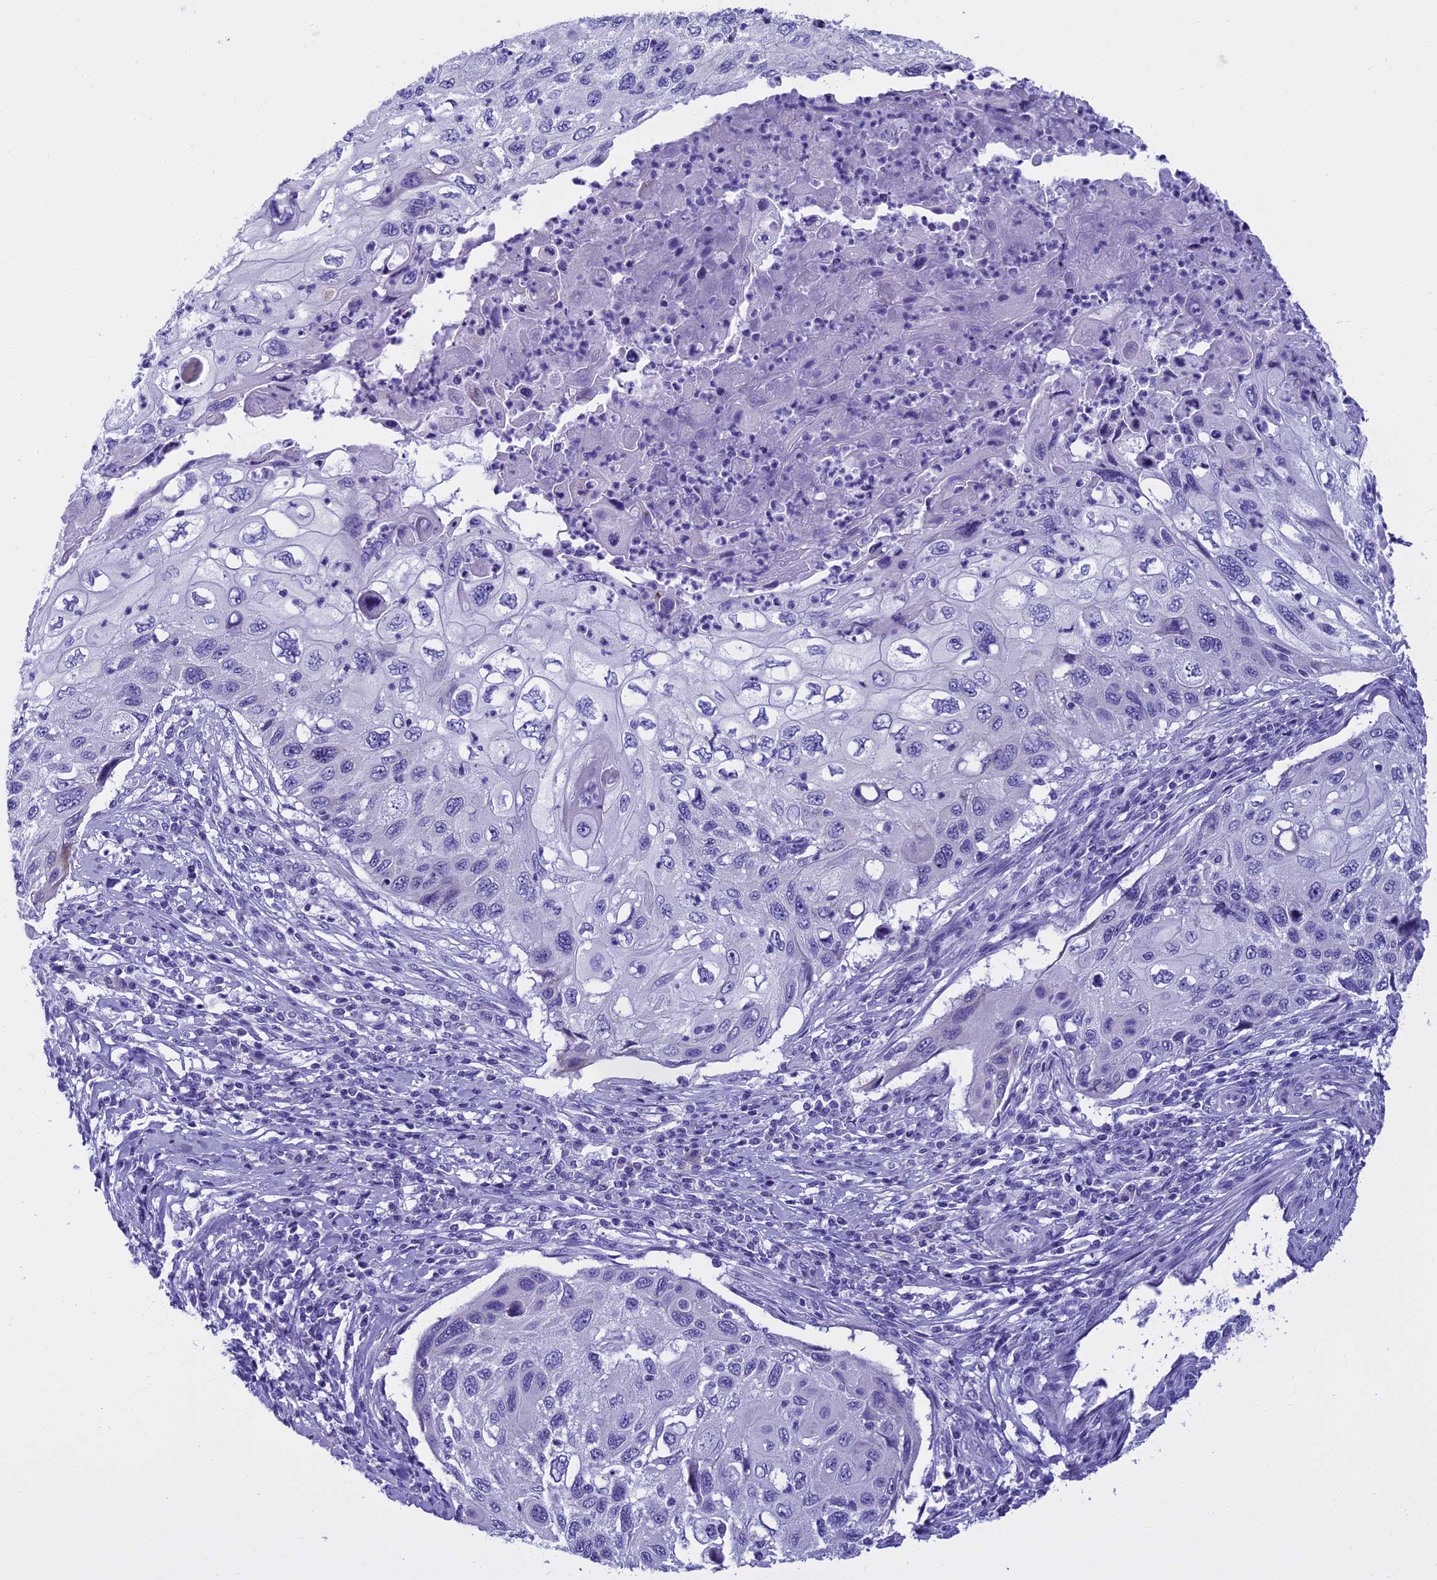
{"staining": {"intensity": "negative", "quantity": "none", "location": "none"}, "tissue": "cervical cancer", "cell_type": "Tumor cells", "image_type": "cancer", "snomed": [{"axis": "morphology", "description": "Squamous cell carcinoma, NOS"}, {"axis": "topography", "description": "Cervix"}], "caption": "A photomicrograph of human cervical cancer (squamous cell carcinoma) is negative for staining in tumor cells. Nuclei are stained in blue.", "gene": "KCTD14", "patient": {"sex": "female", "age": 70}}